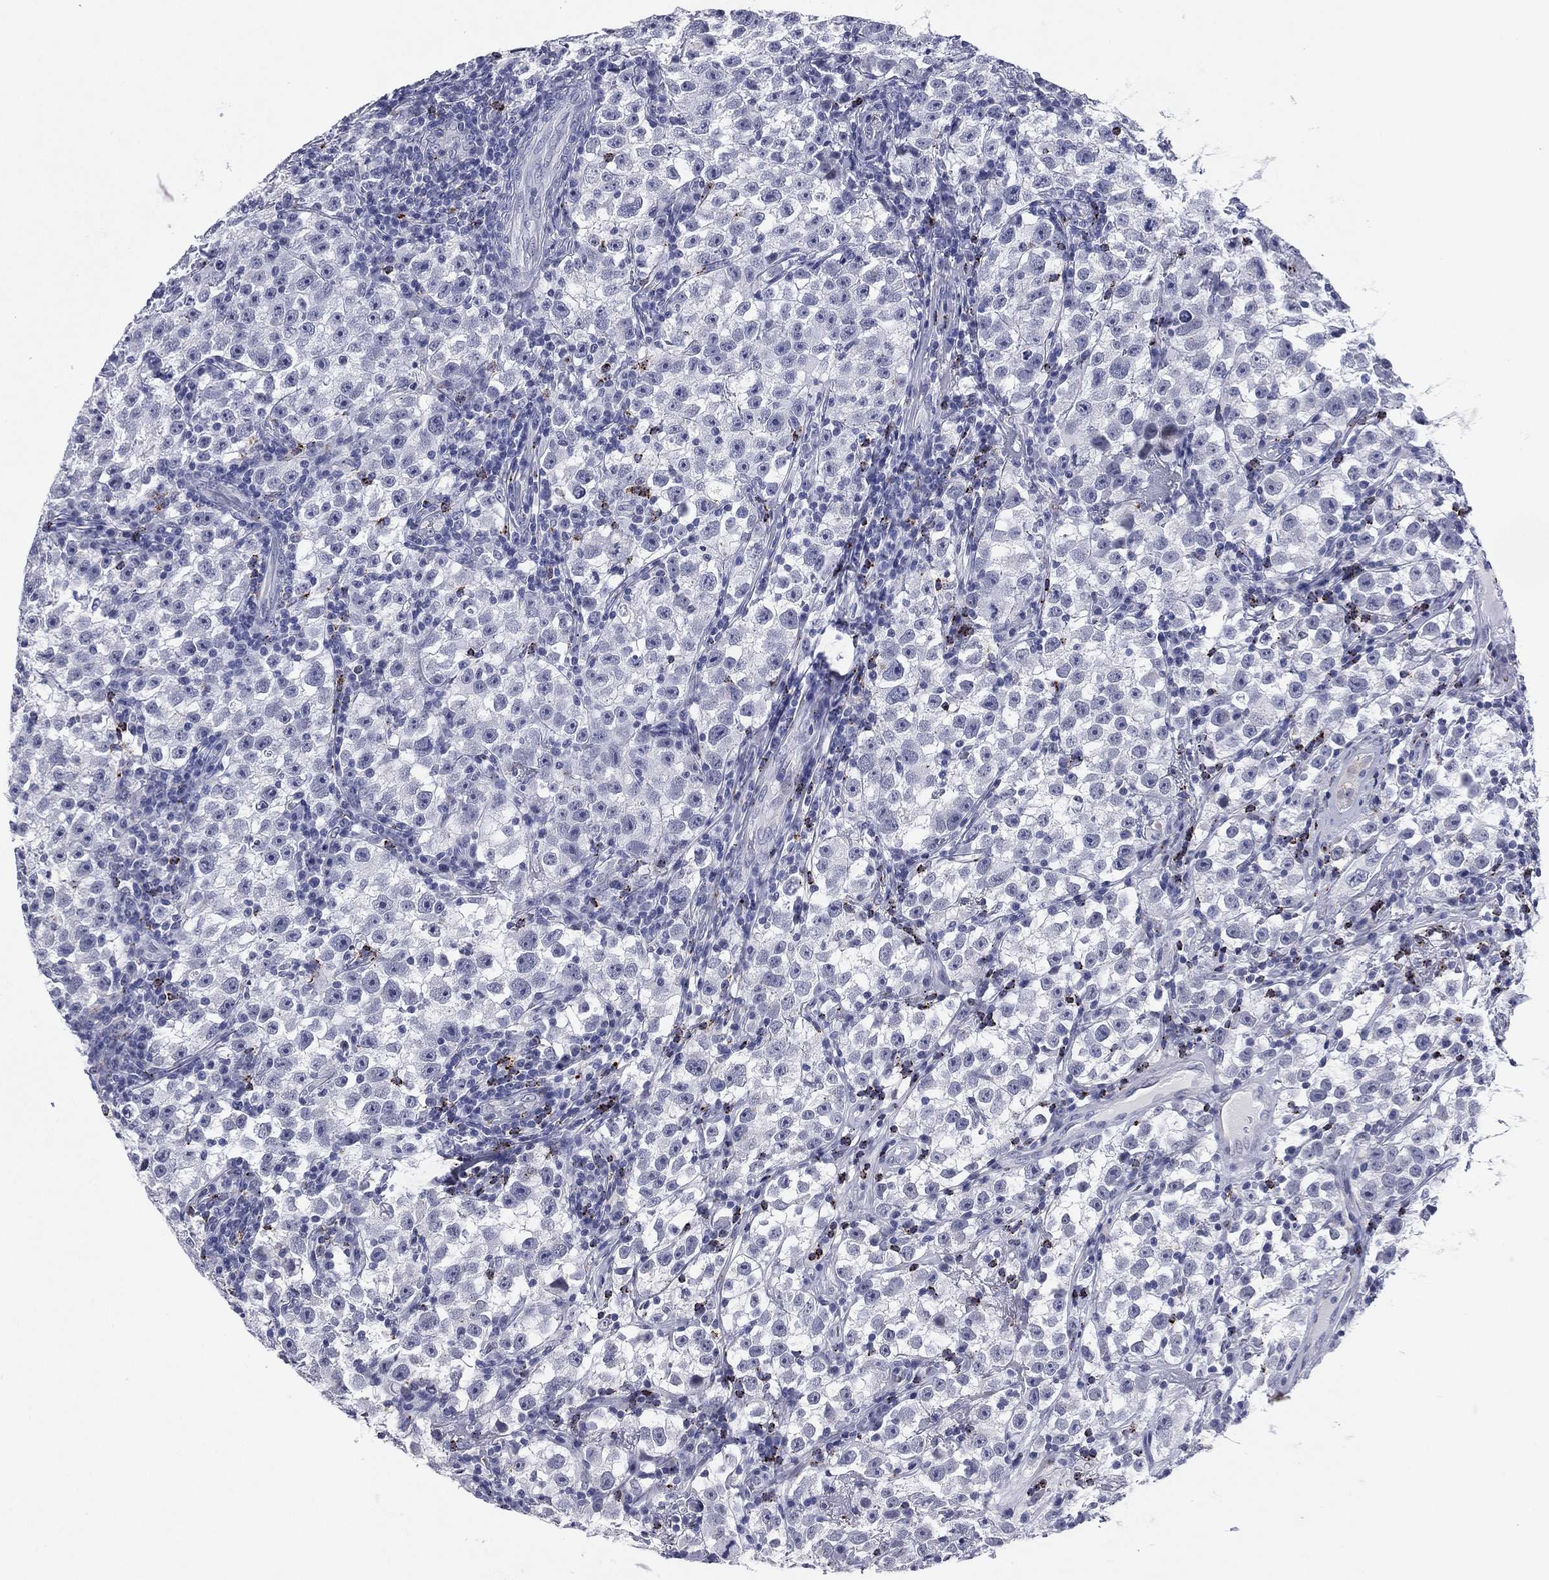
{"staining": {"intensity": "negative", "quantity": "none", "location": "none"}, "tissue": "testis cancer", "cell_type": "Tumor cells", "image_type": "cancer", "snomed": [{"axis": "morphology", "description": "Seminoma, NOS"}, {"axis": "topography", "description": "Testis"}], "caption": "Tumor cells show no significant protein positivity in testis seminoma.", "gene": "HLA-DOA", "patient": {"sex": "male", "age": 22}}